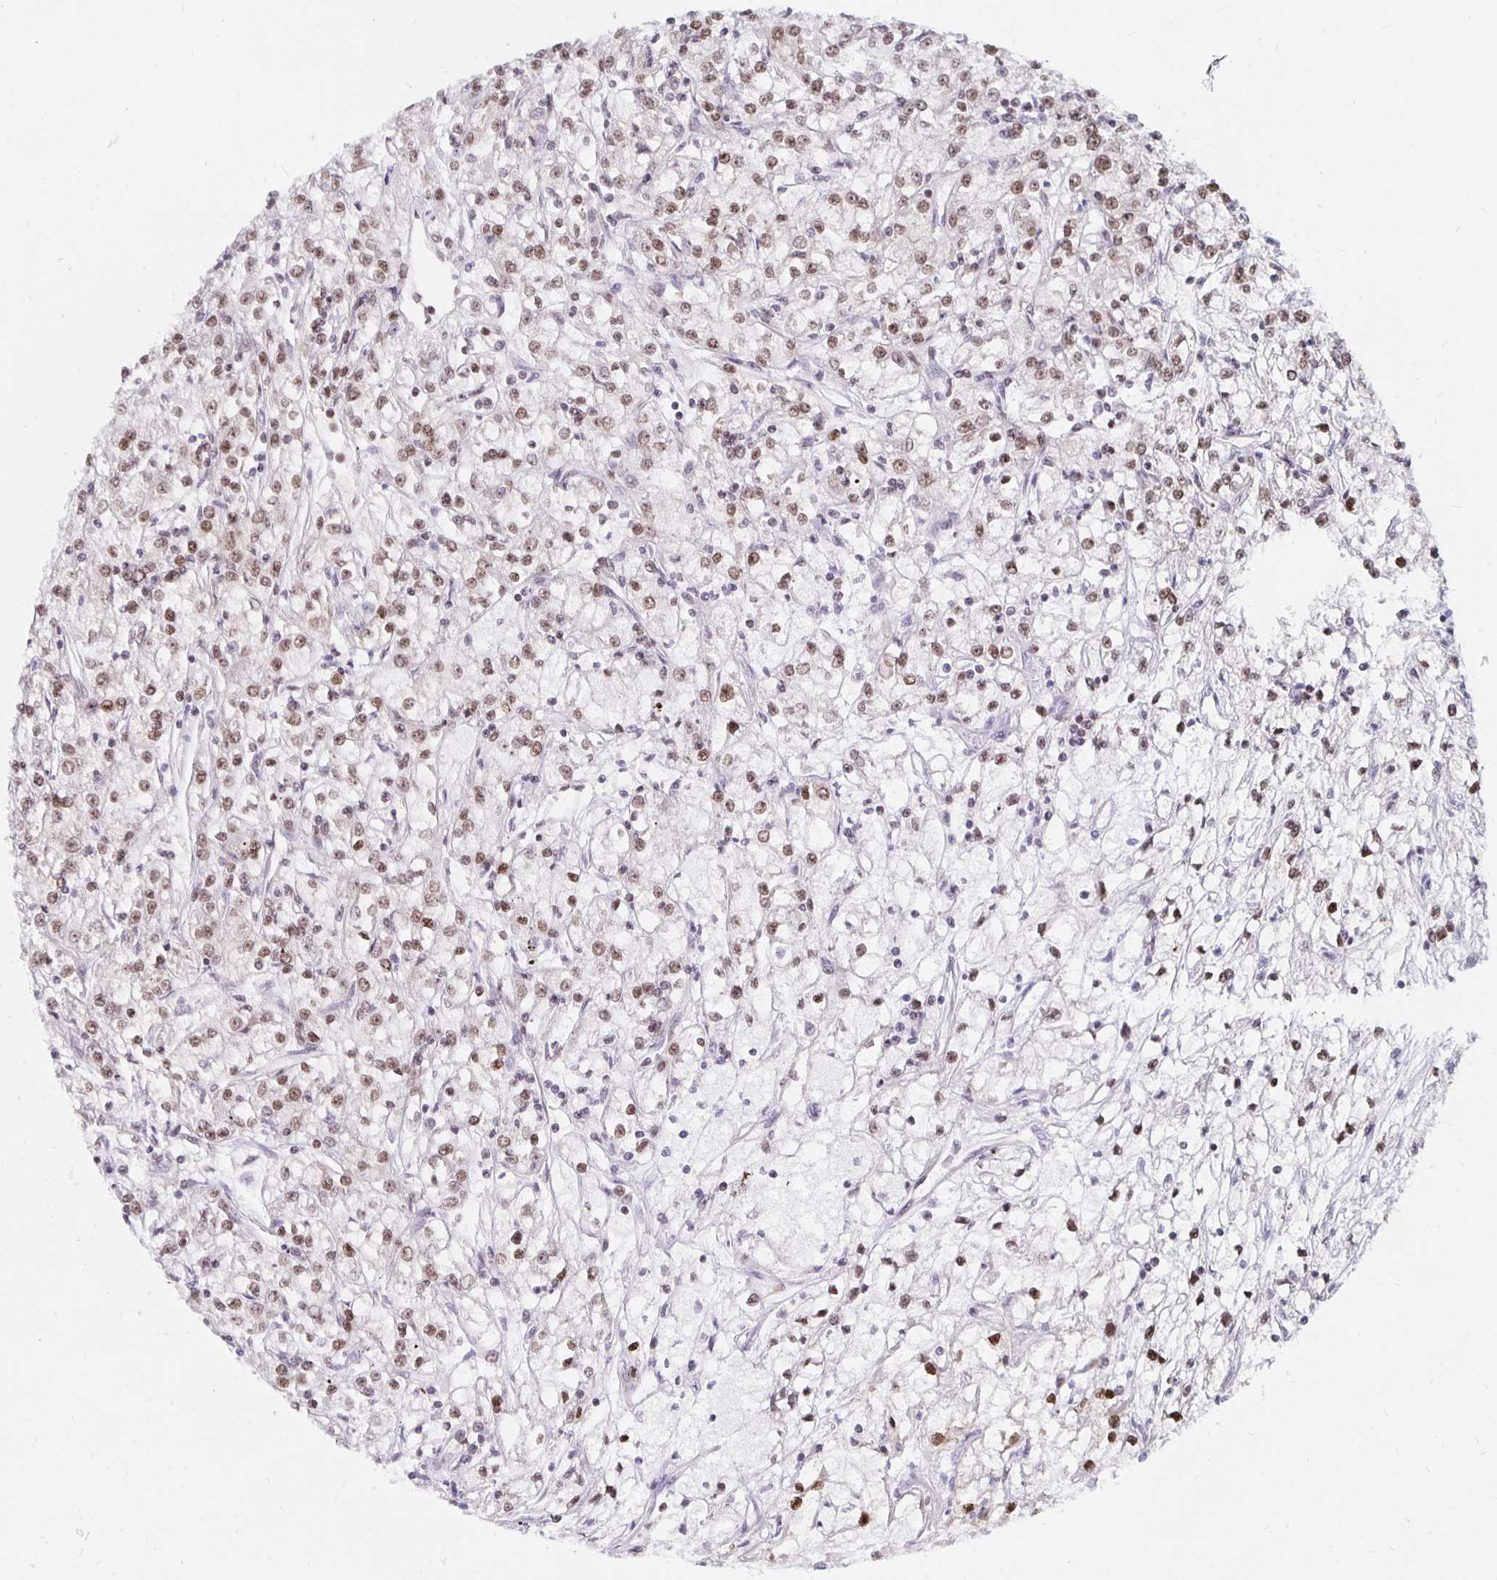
{"staining": {"intensity": "moderate", "quantity": ">75%", "location": "nuclear"}, "tissue": "renal cancer", "cell_type": "Tumor cells", "image_type": "cancer", "snomed": [{"axis": "morphology", "description": "Adenocarcinoma, NOS"}, {"axis": "topography", "description": "Kidney"}], "caption": "Tumor cells reveal moderate nuclear staining in approximately >75% of cells in renal adenocarcinoma.", "gene": "PDAP1", "patient": {"sex": "female", "age": 59}}